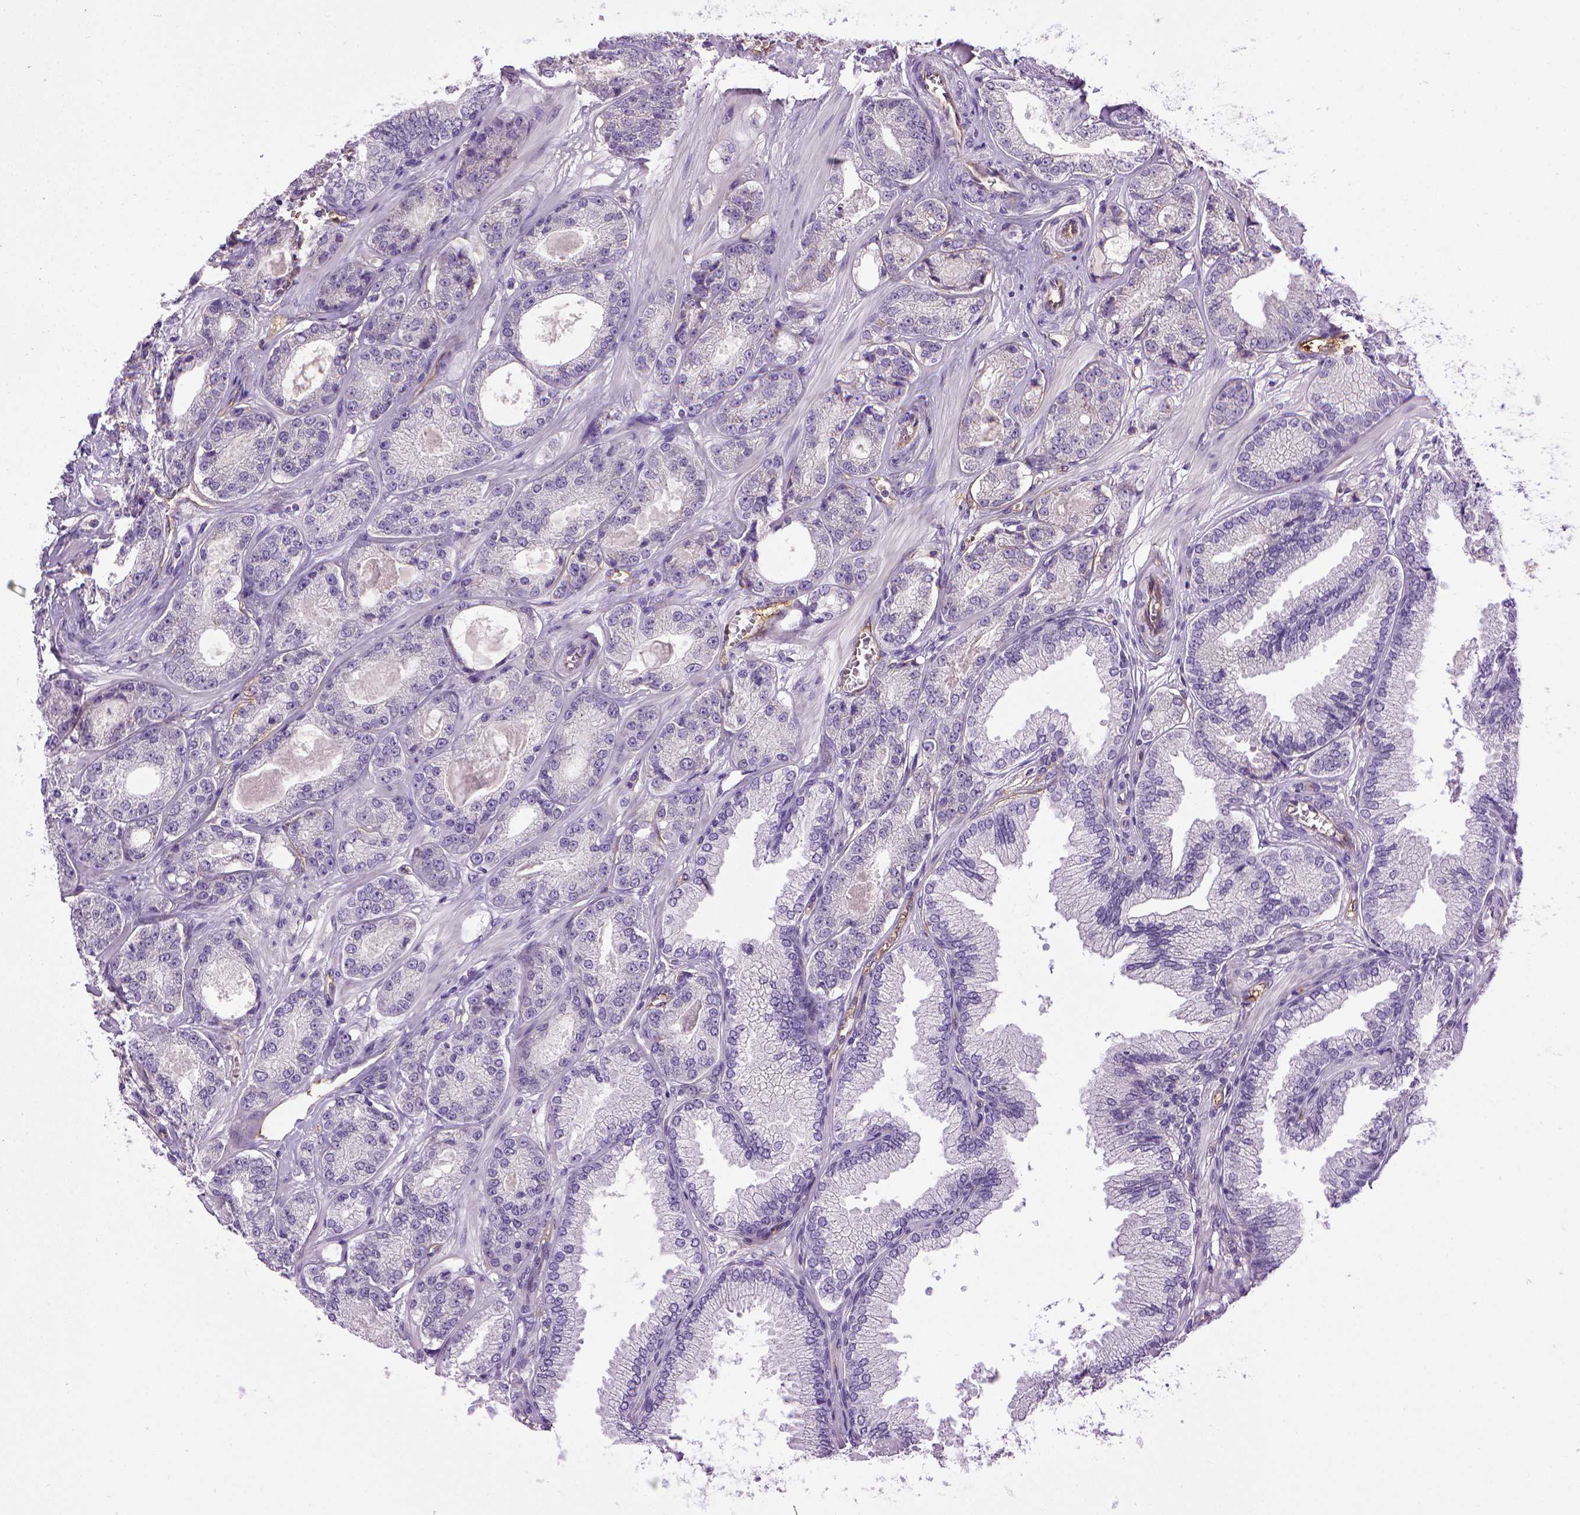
{"staining": {"intensity": "negative", "quantity": "none", "location": "none"}, "tissue": "prostate cancer", "cell_type": "Tumor cells", "image_type": "cancer", "snomed": [{"axis": "morphology", "description": "Adenocarcinoma, NOS"}, {"axis": "topography", "description": "Prostate"}], "caption": "The immunohistochemistry image has no significant expression in tumor cells of prostate cancer (adenocarcinoma) tissue.", "gene": "ENG", "patient": {"sex": "male", "age": 64}}